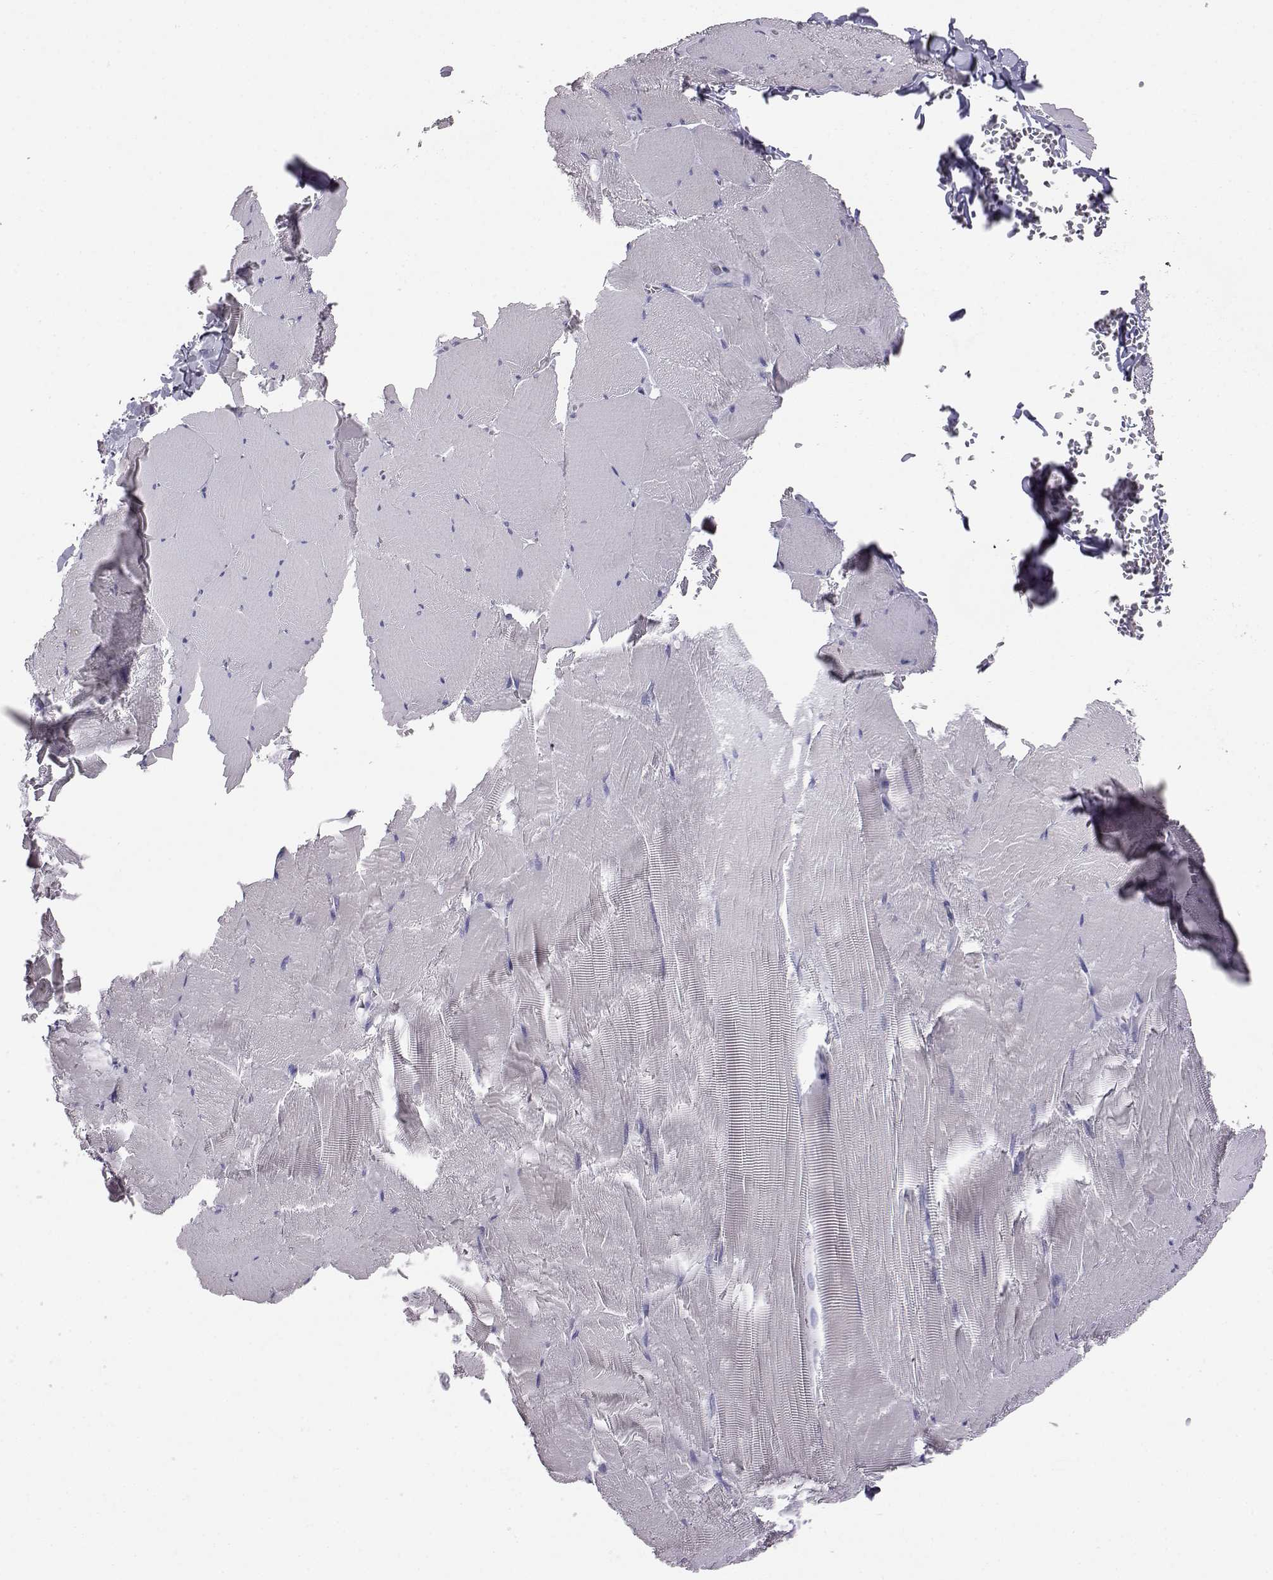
{"staining": {"intensity": "negative", "quantity": "none", "location": "none"}, "tissue": "skeletal muscle", "cell_type": "Myocytes", "image_type": "normal", "snomed": [{"axis": "morphology", "description": "Normal tissue, NOS"}, {"axis": "morphology", "description": "Malignant melanoma, Metastatic site"}, {"axis": "topography", "description": "Skeletal muscle"}], "caption": "High magnification brightfield microscopy of benign skeletal muscle stained with DAB (brown) and counterstained with hematoxylin (blue): myocytes show no significant positivity.", "gene": "AKR1B1", "patient": {"sex": "male", "age": 50}}